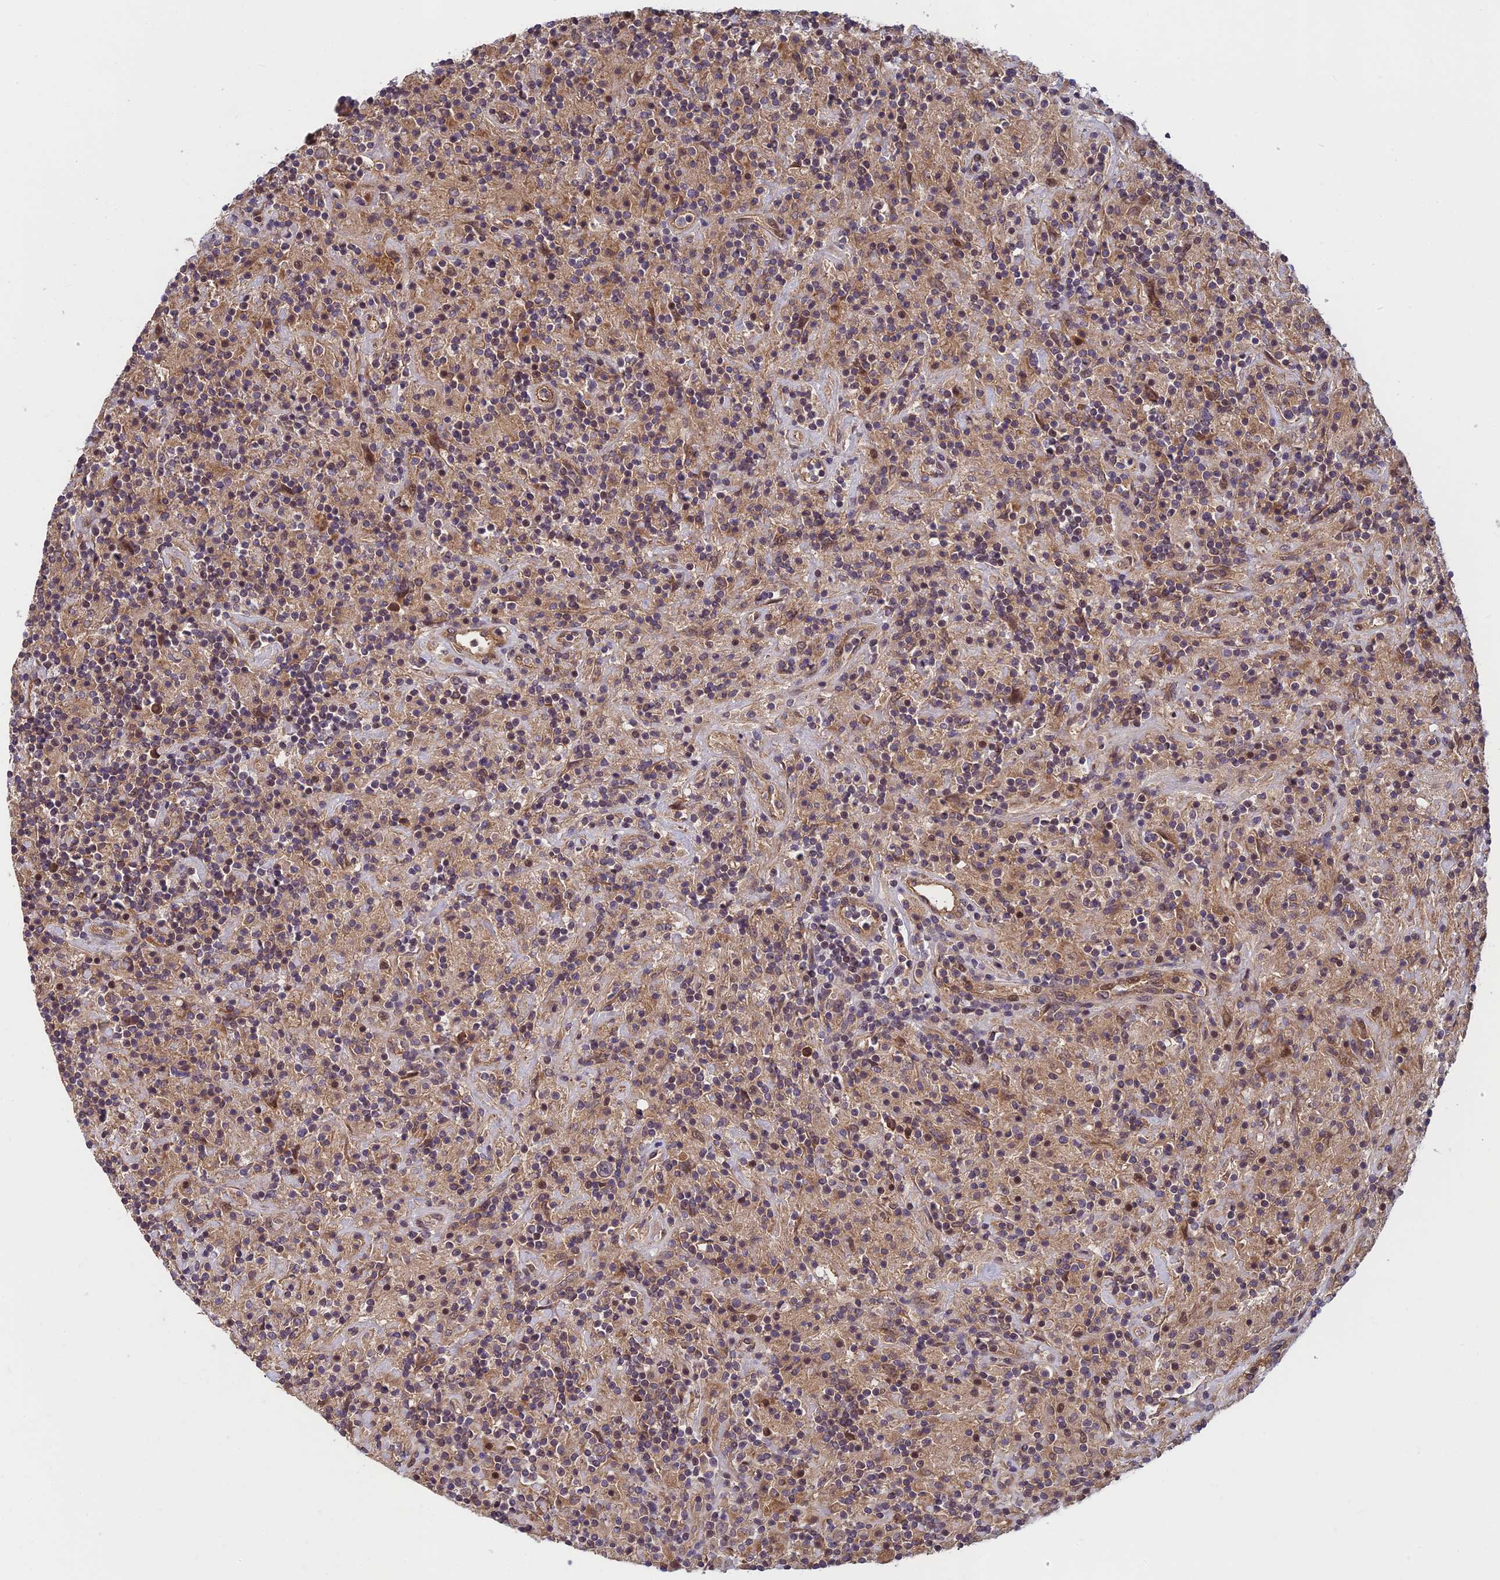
{"staining": {"intensity": "negative", "quantity": "none", "location": "none"}, "tissue": "lymphoma", "cell_type": "Tumor cells", "image_type": "cancer", "snomed": [{"axis": "morphology", "description": "Hodgkin's disease, NOS"}, {"axis": "topography", "description": "Lymph node"}], "caption": "This is a image of IHC staining of lymphoma, which shows no positivity in tumor cells.", "gene": "PIKFYVE", "patient": {"sex": "male", "age": 70}}